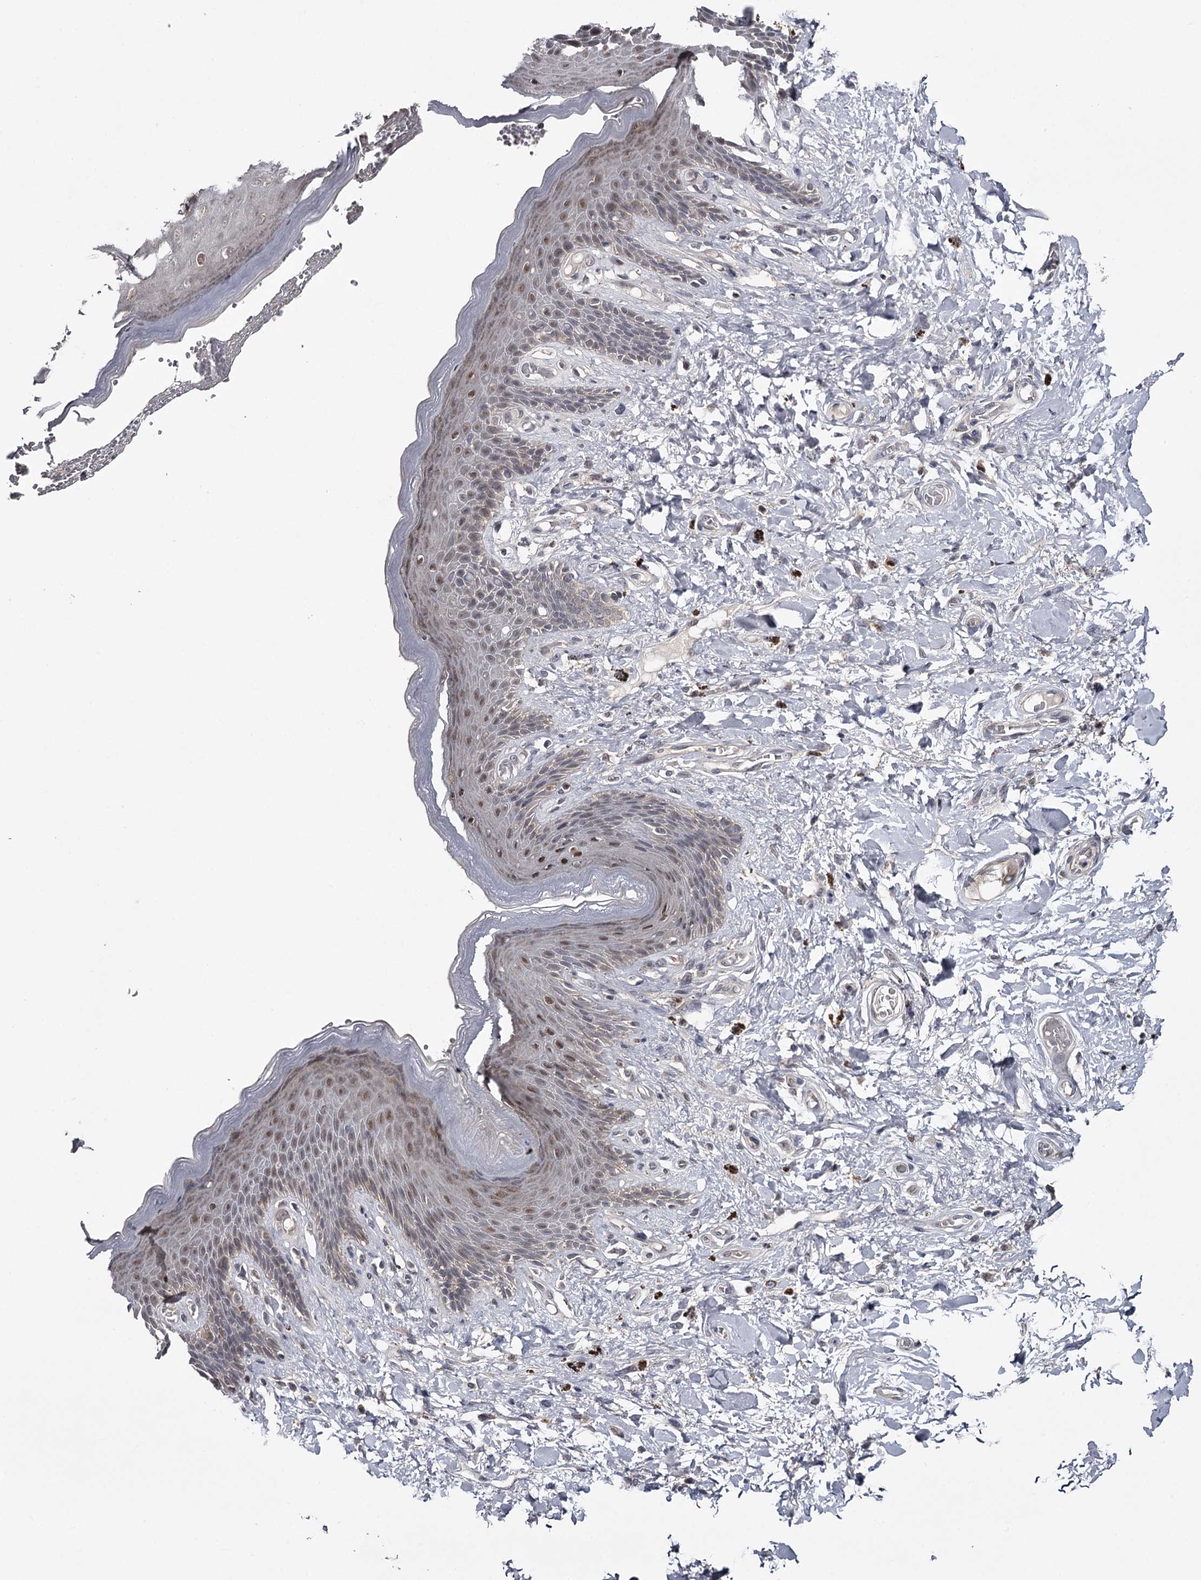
{"staining": {"intensity": "moderate", "quantity": "25%-75%", "location": "nuclear"}, "tissue": "skin", "cell_type": "Epidermal cells", "image_type": "normal", "snomed": [{"axis": "morphology", "description": "Normal tissue, NOS"}, {"axis": "topography", "description": "Anal"}], "caption": "Skin stained with DAB IHC exhibits medium levels of moderate nuclear expression in approximately 25%-75% of epidermal cells.", "gene": "GTSF1", "patient": {"sex": "female", "age": 78}}